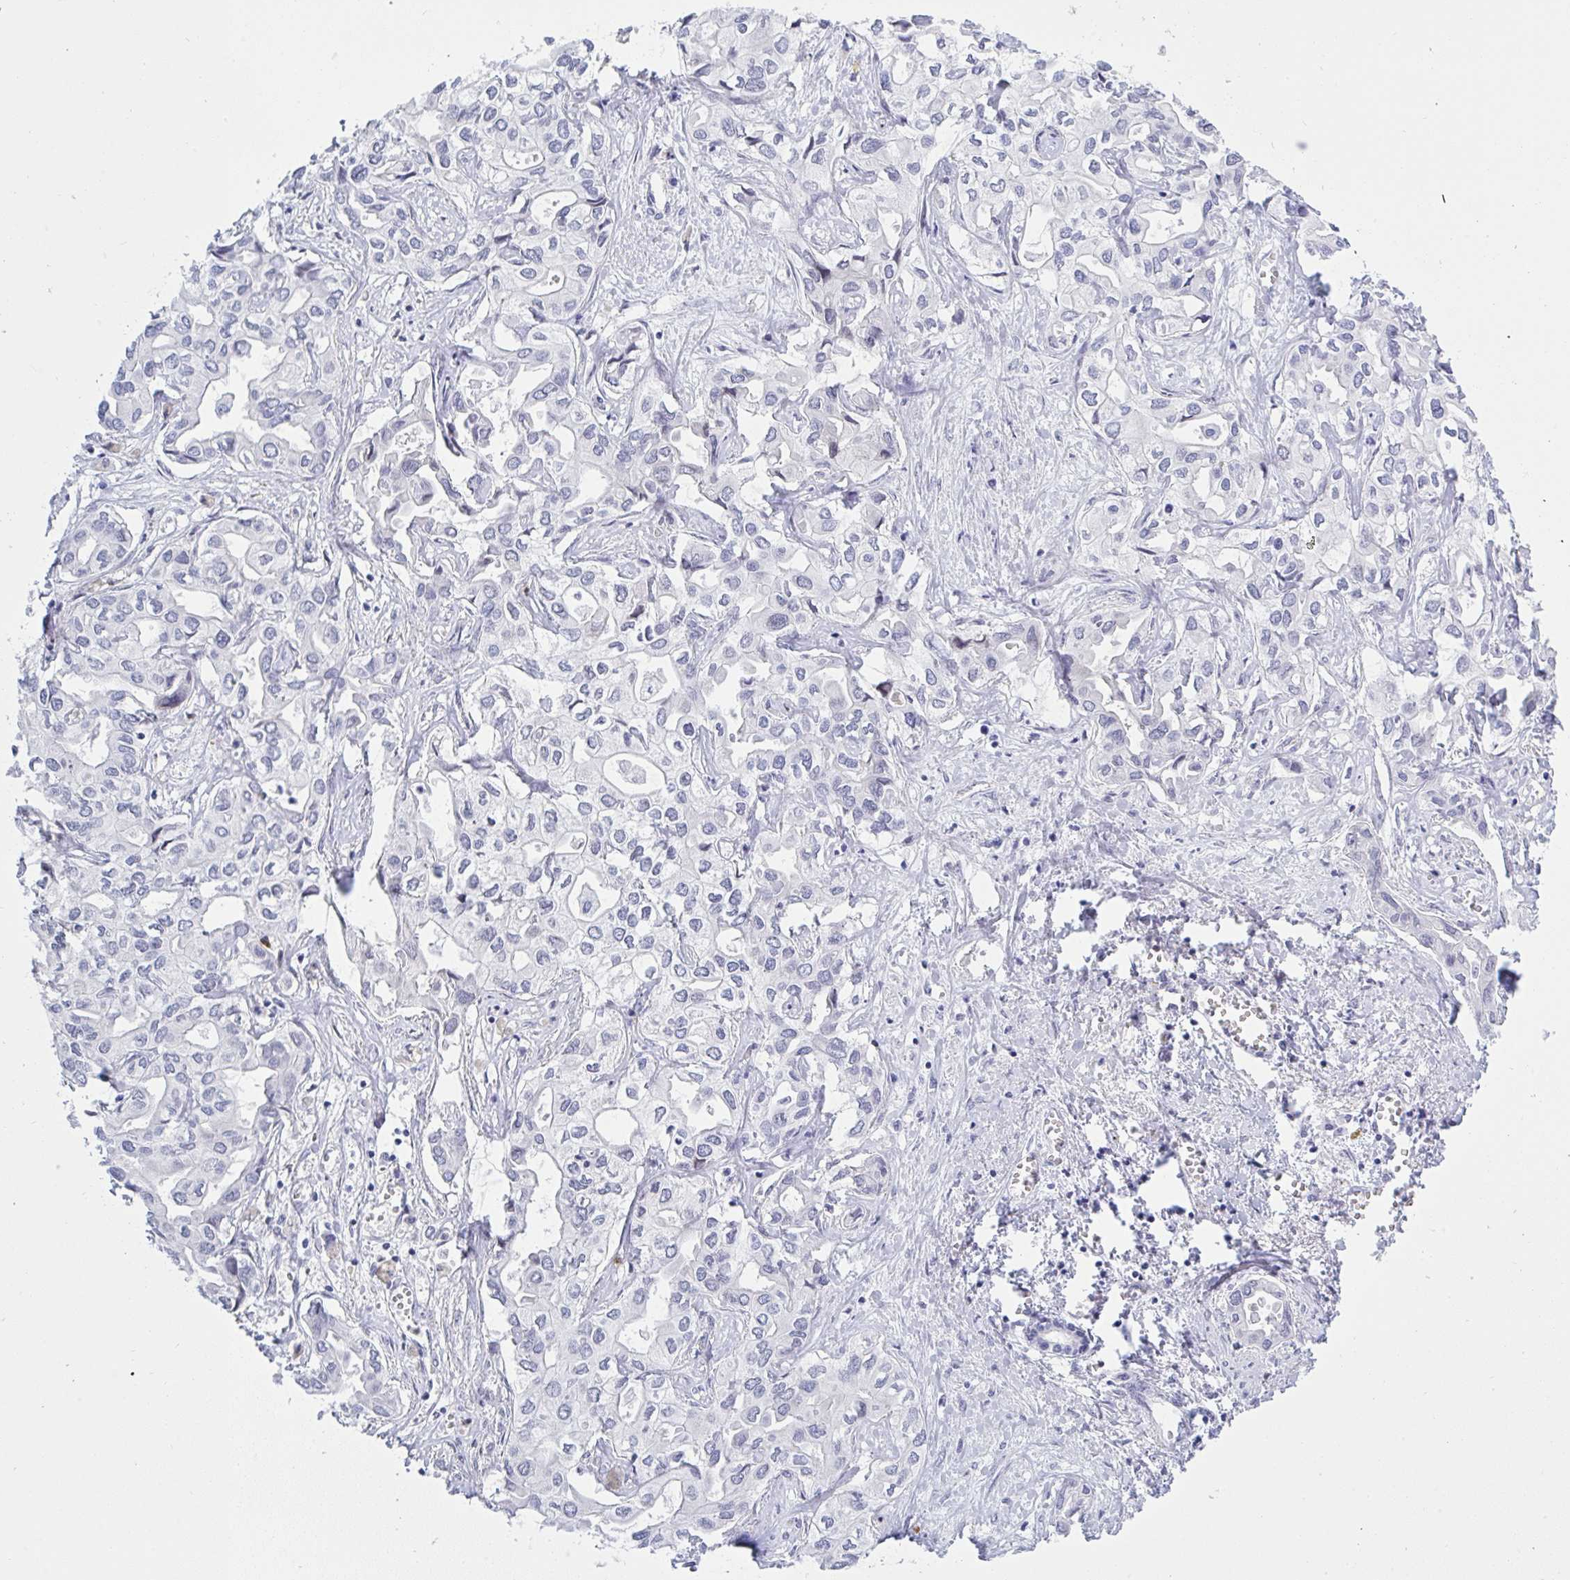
{"staining": {"intensity": "negative", "quantity": "none", "location": "none"}, "tissue": "liver cancer", "cell_type": "Tumor cells", "image_type": "cancer", "snomed": [{"axis": "morphology", "description": "Cholangiocarcinoma"}, {"axis": "topography", "description": "Liver"}], "caption": "Immunohistochemistry (IHC) image of neoplastic tissue: human liver cancer stained with DAB exhibits no significant protein staining in tumor cells. (Stains: DAB (3,3'-diaminobenzidine) immunohistochemistry with hematoxylin counter stain, Microscopy: brightfield microscopy at high magnification).", "gene": "MFSD4A", "patient": {"sex": "female", "age": 64}}